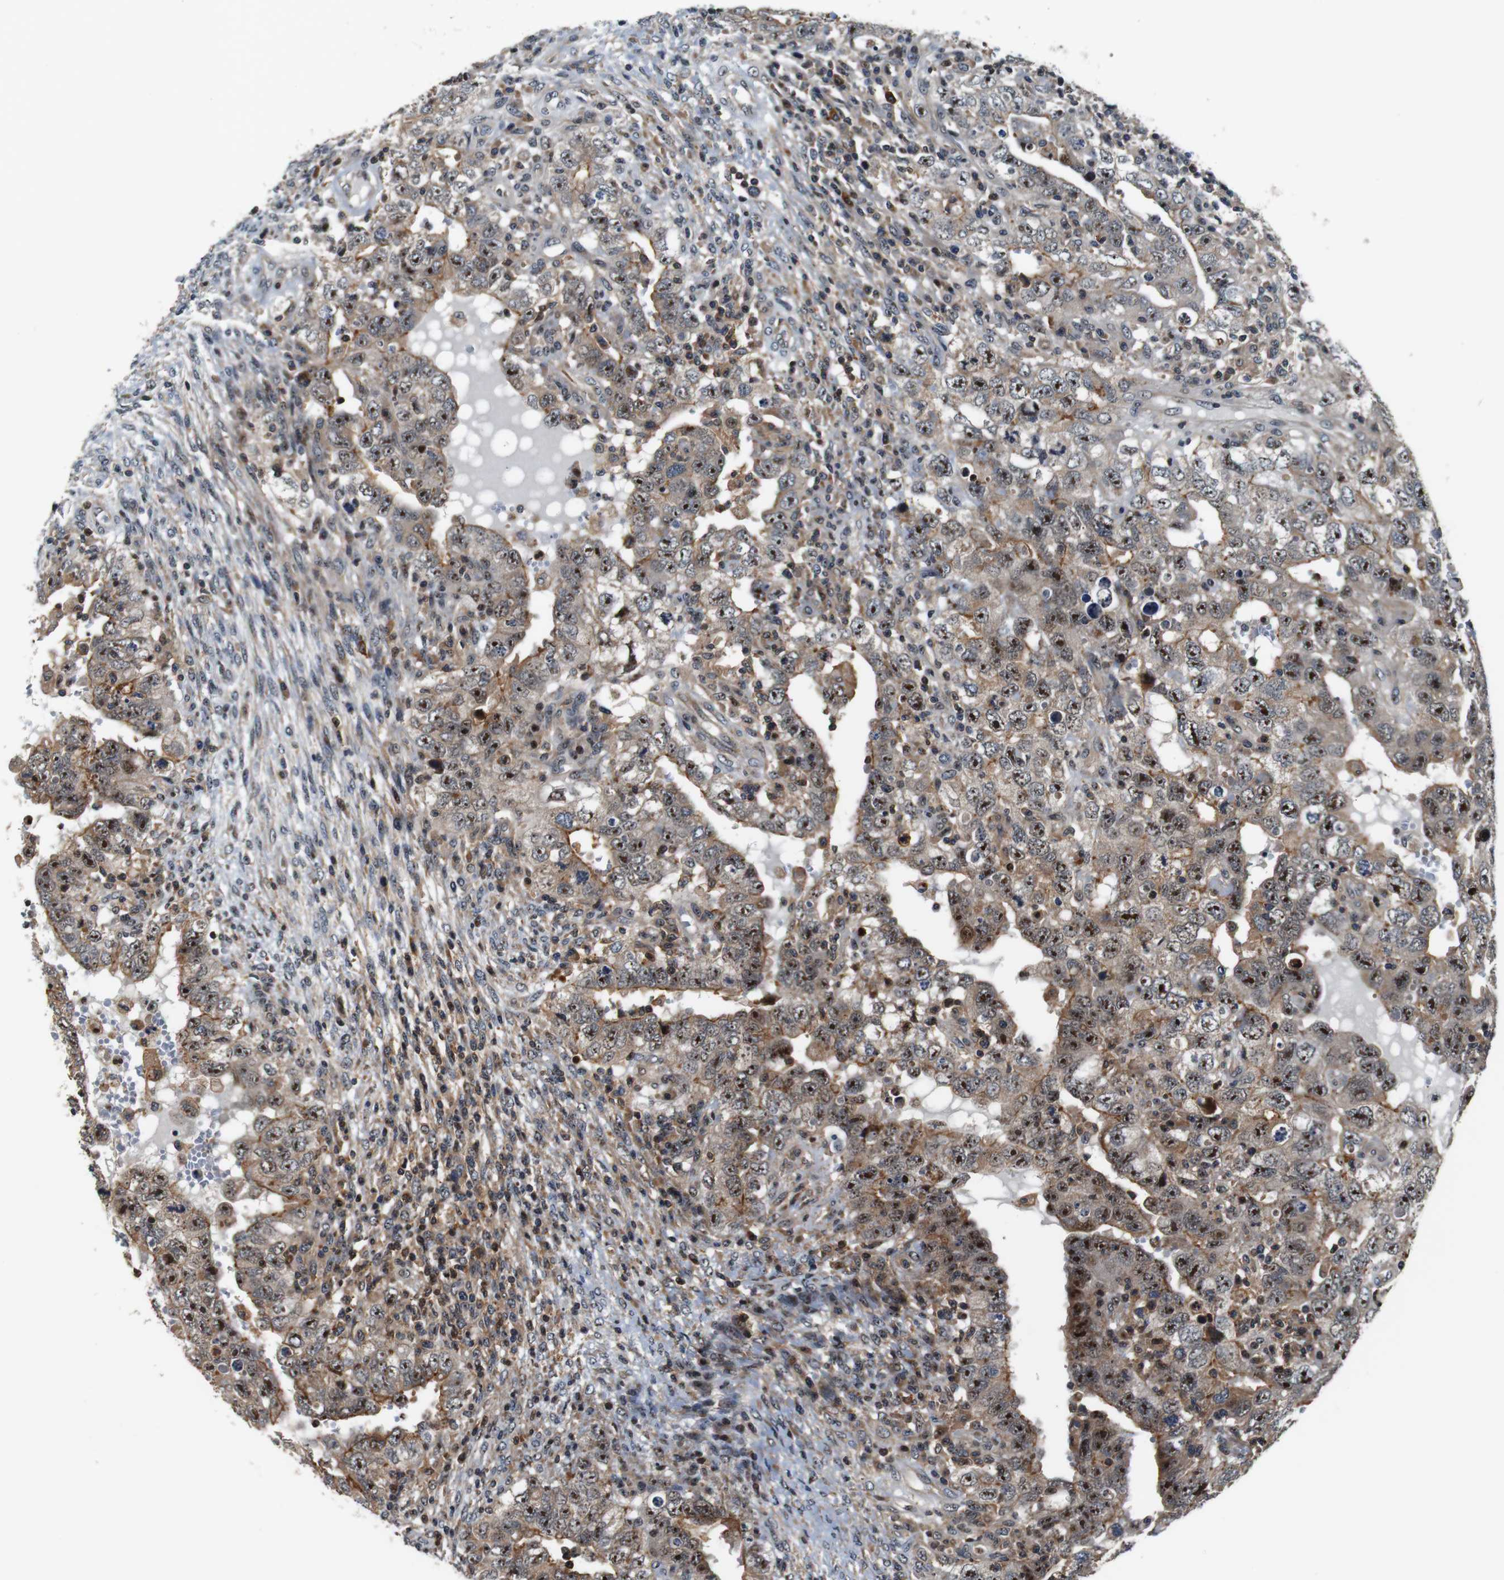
{"staining": {"intensity": "strong", "quantity": ">75%", "location": "cytoplasmic/membranous,nuclear"}, "tissue": "testis cancer", "cell_type": "Tumor cells", "image_type": "cancer", "snomed": [{"axis": "morphology", "description": "Carcinoma, Embryonal, NOS"}, {"axis": "topography", "description": "Testis"}], "caption": "This is an image of IHC staining of testis embryonal carcinoma, which shows strong positivity in the cytoplasmic/membranous and nuclear of tumor cells.", "gene": "LRP4", "patient": {"sex": "male", "age": 26}}